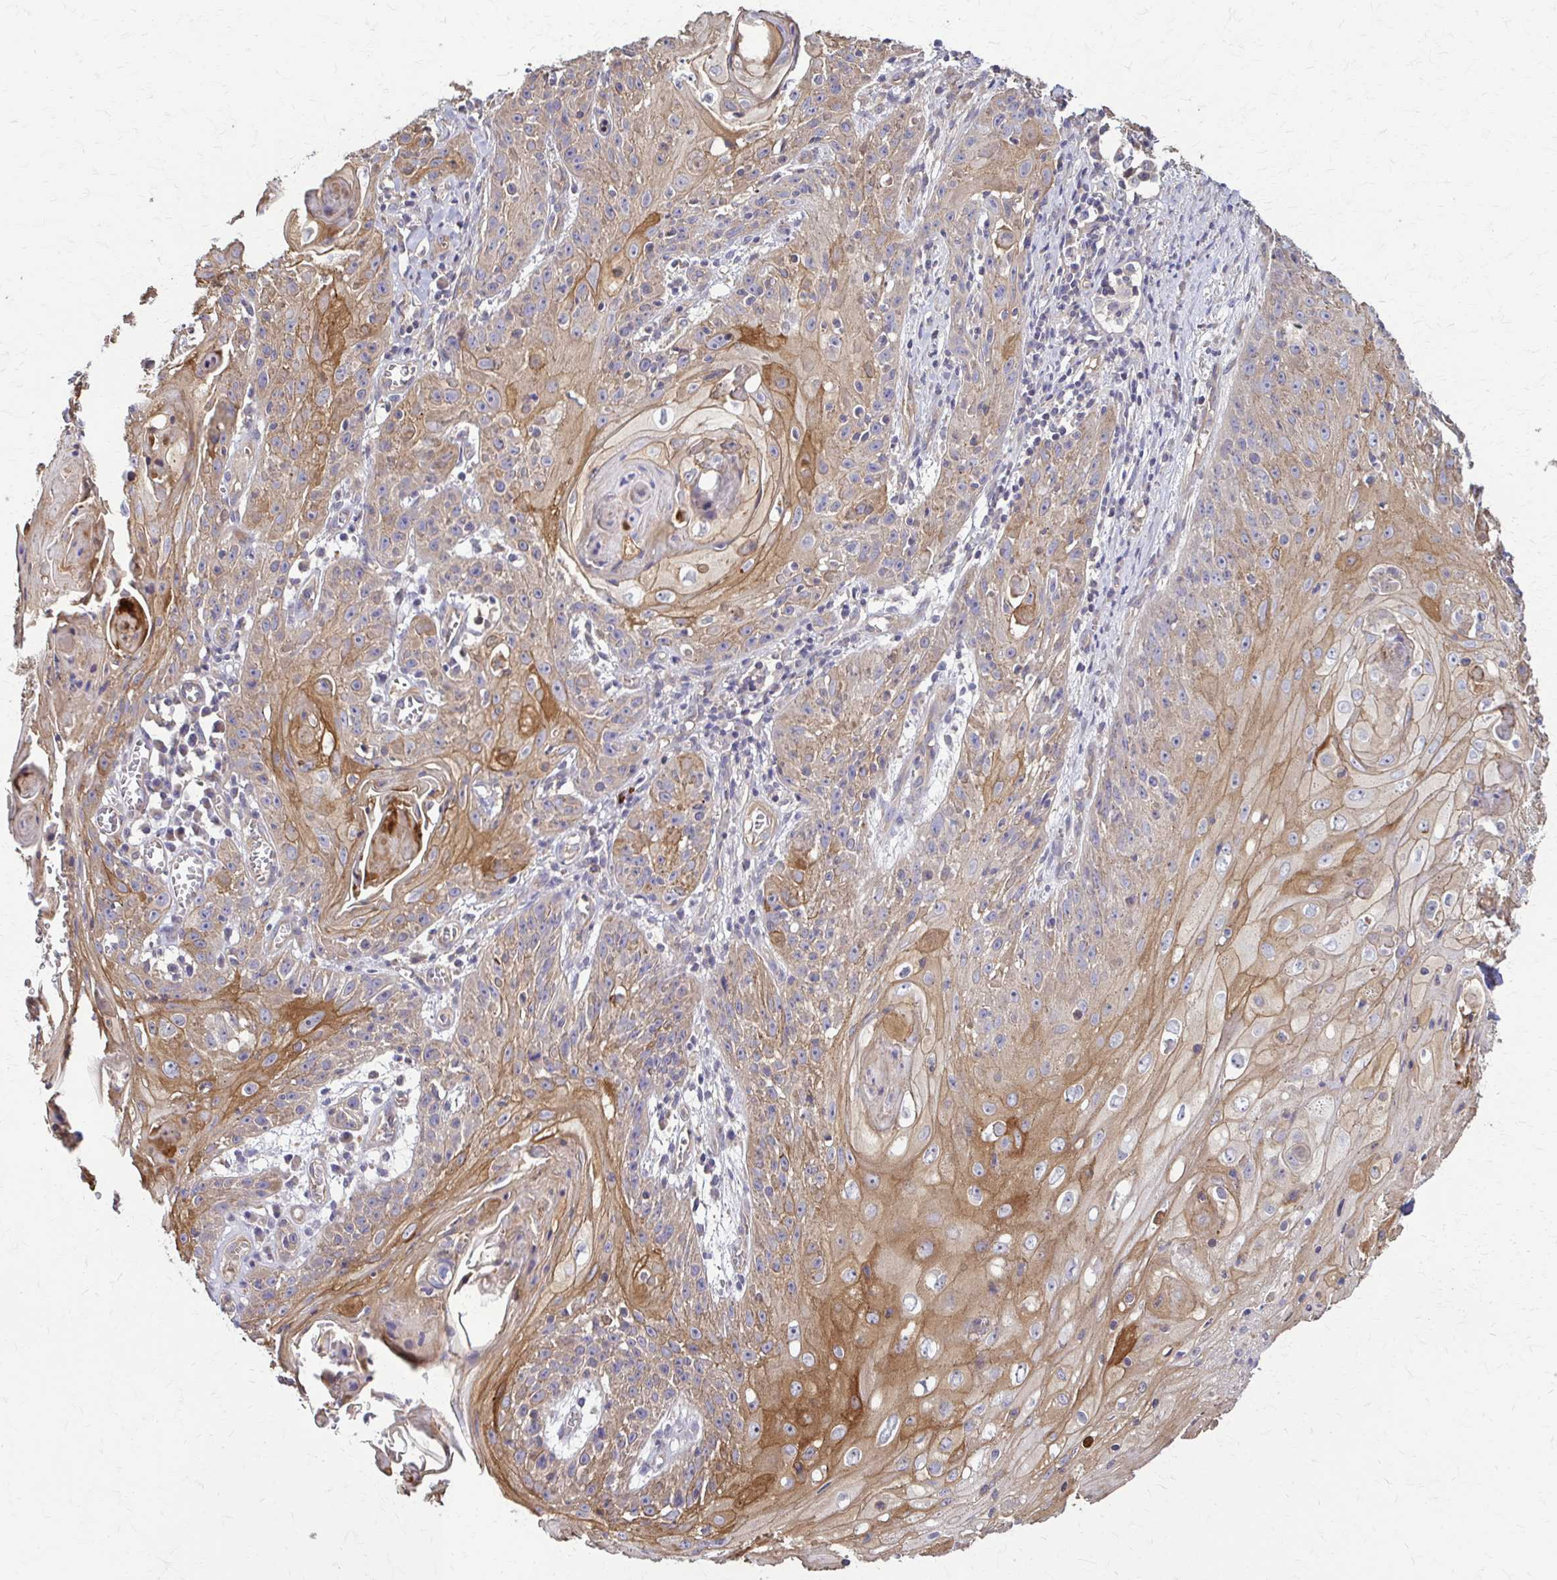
{"staining": {"intensity": "moderate", "quantity": "25%-75%", "location": "cytoplasmic/membranous"}, "tissue": "skin cancer", "cell_type": "Tumor cells", "image_type": "cancer", "snomed": [{"axis": "morphology", "description": "Squamous cell carcinoma, NOS"}, {"axis": "topography", "description": "Skin"}, {"axis": "topography", "description": "Vulva"}], "caption": "This micrograph reveals squamous cell carcinoma (skin) stained with immunohistochemistry to label a protein in brown. The cytoplasmic/membranous of tumor cells show moderate positivity for the protein. Nuclei are counter-stained blue.", "gene": "DSP", "patient": {"sex": "female", "age": 76}}